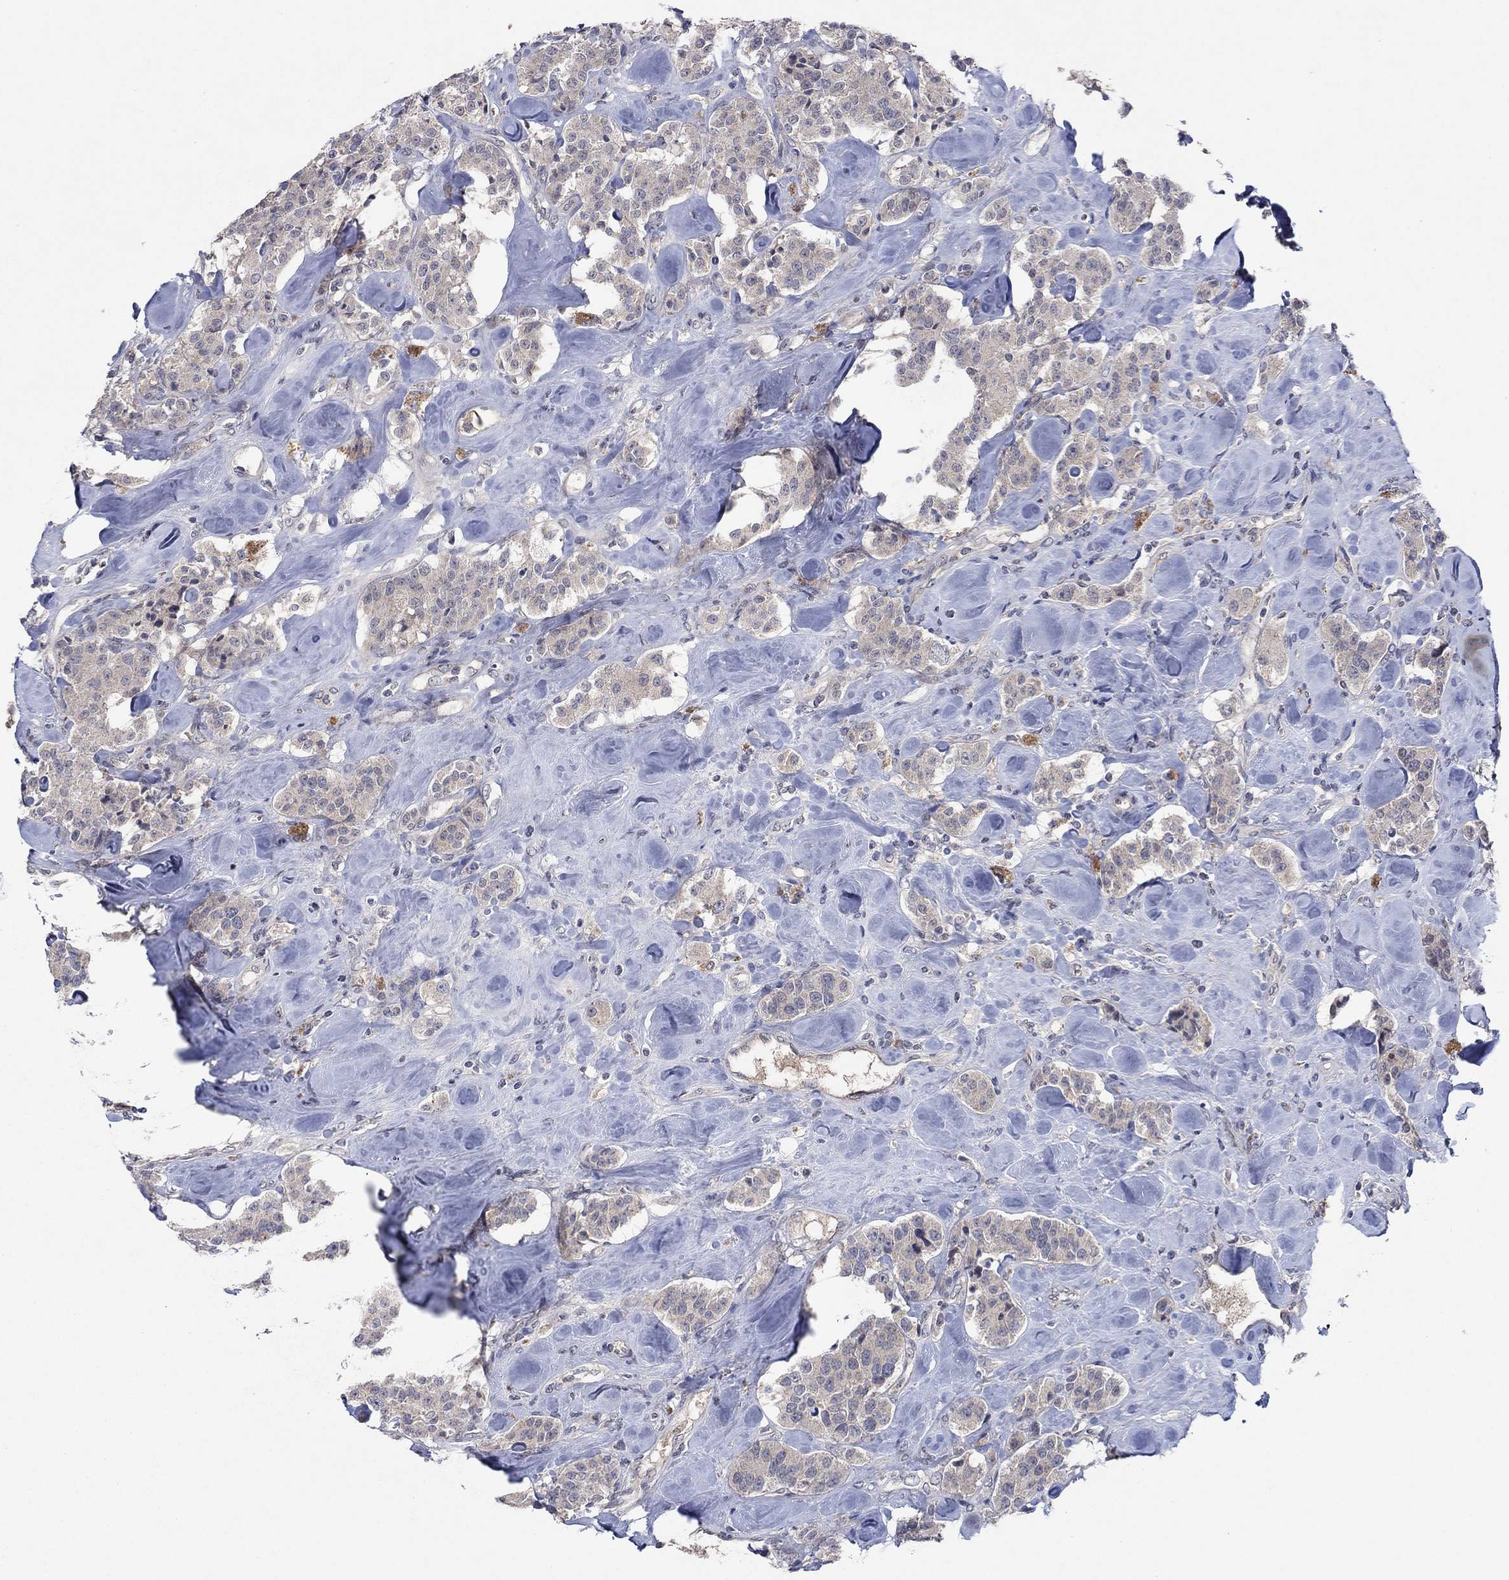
{"staining": {"intensity": "negative", "quantity": "none", "location": "none"}, "tissue": "carcinoid", "cell_type": "Tumor cells", "image_type": "cancer", "snomed": [{"axis": "morphology", "description": "Carcinoid, malignant, NOS"}, {"axis": "topography", "description": "Pancreas"}], "caption": "Immunohistochemistry (IHC) image of neoplastic tissue: human carcinoid stained with DAB (3,3'-diaminobenzidine) displays no significant protein staining in tumor cells.", "gene": "IL4", "patient": {"sex": "male", "age": 41}}